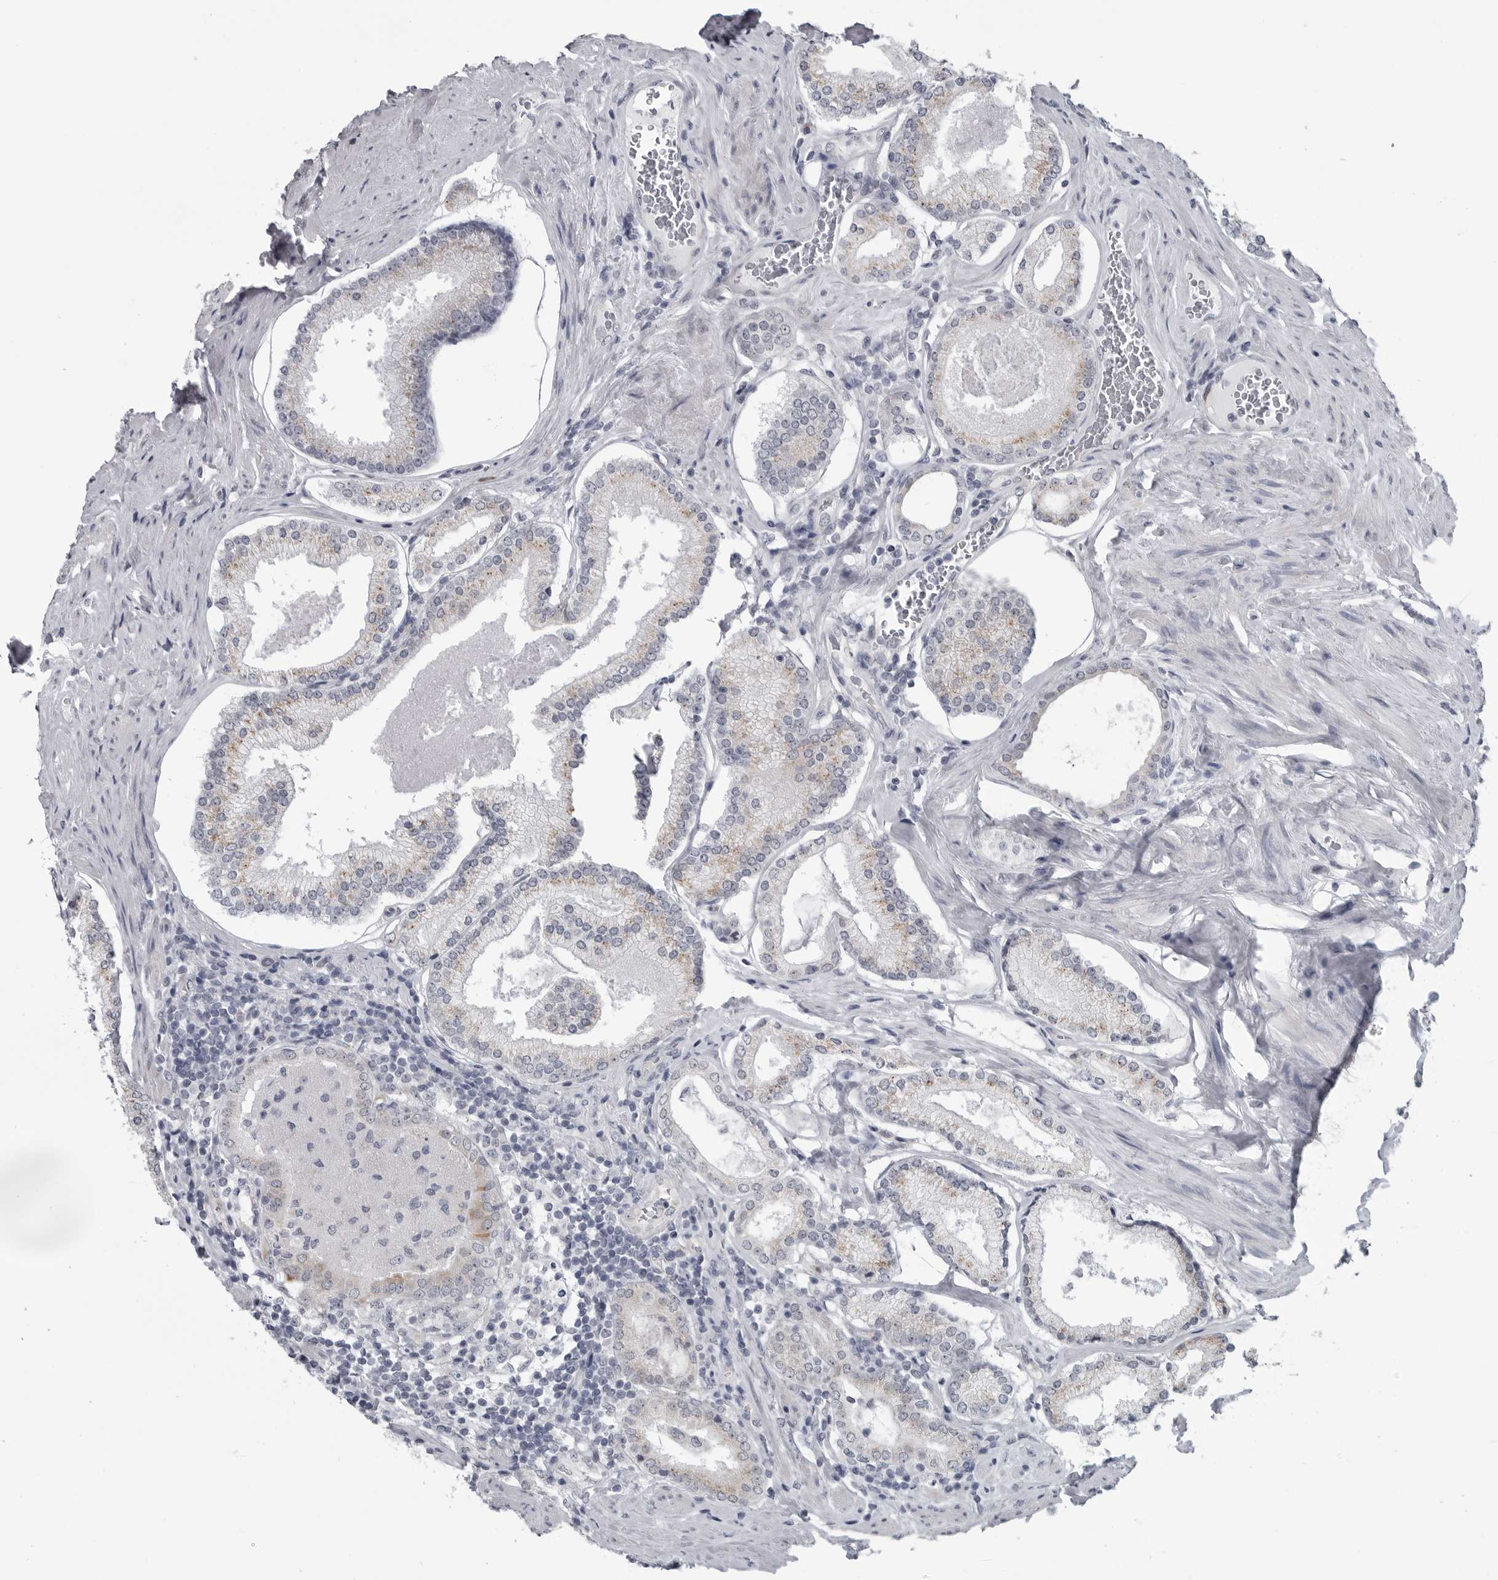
{"staining": {"intensity": "negative", "quantity": "none", "location": "none"}, "tissue": "prostate cancer", "cell_type": "Tumor cells", "image_type": "cancer", "snomed": [{"axis": "morphology", "description": "Adenocarcinoma, Low grade"}, {"axis": "topography", "description": "Prostate"}], "caption": "An IHC photomicrograph of prostate cancer (low-grade adenocarcinoma) is shown. There is no staining in tumor cells of prostate cancer (low-grade adenocarcinoma).", "gene": "MYOC", "patient": {"sex": "male", "age": 71}}